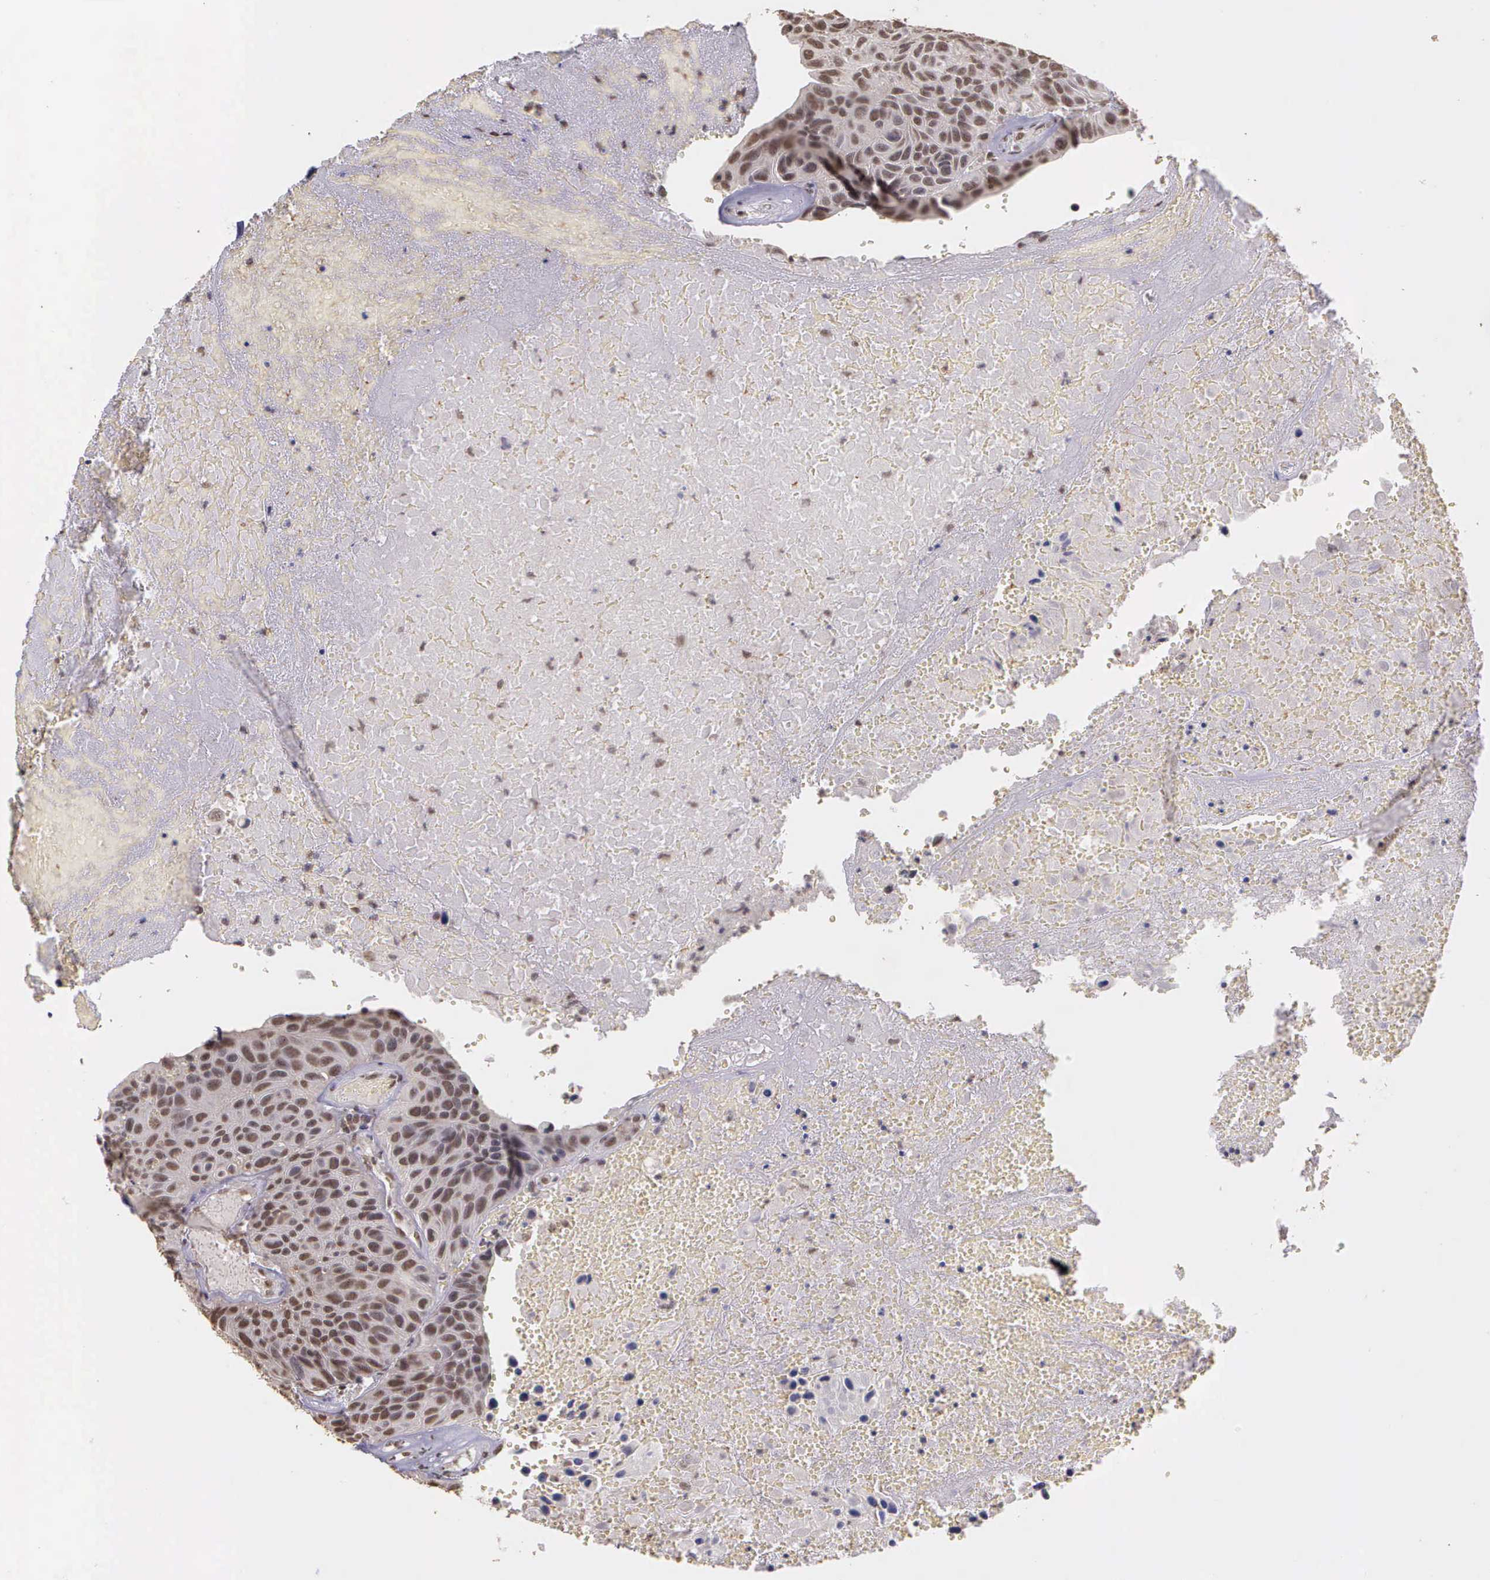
{"staining": {"intensity": "moderate", "quantity": ">75%", "location": "nuclear"}, "tissue": "urothelial cancer", "cell_type": "Tumor cells", "image_type": "cancer", "snomed": [{"axis": "morphology", "description": "Urothelial carcinoma, High grade"}, {"axis": "topography", "description": "Urinary bladder"}], "caption": "High-grade urothelial carcinoma stained for a protein demonstrates moderate nuclear positivity in tumor cells.", "gene": "ARMCX5", "patient": {"sex": "male", "age": 66}}